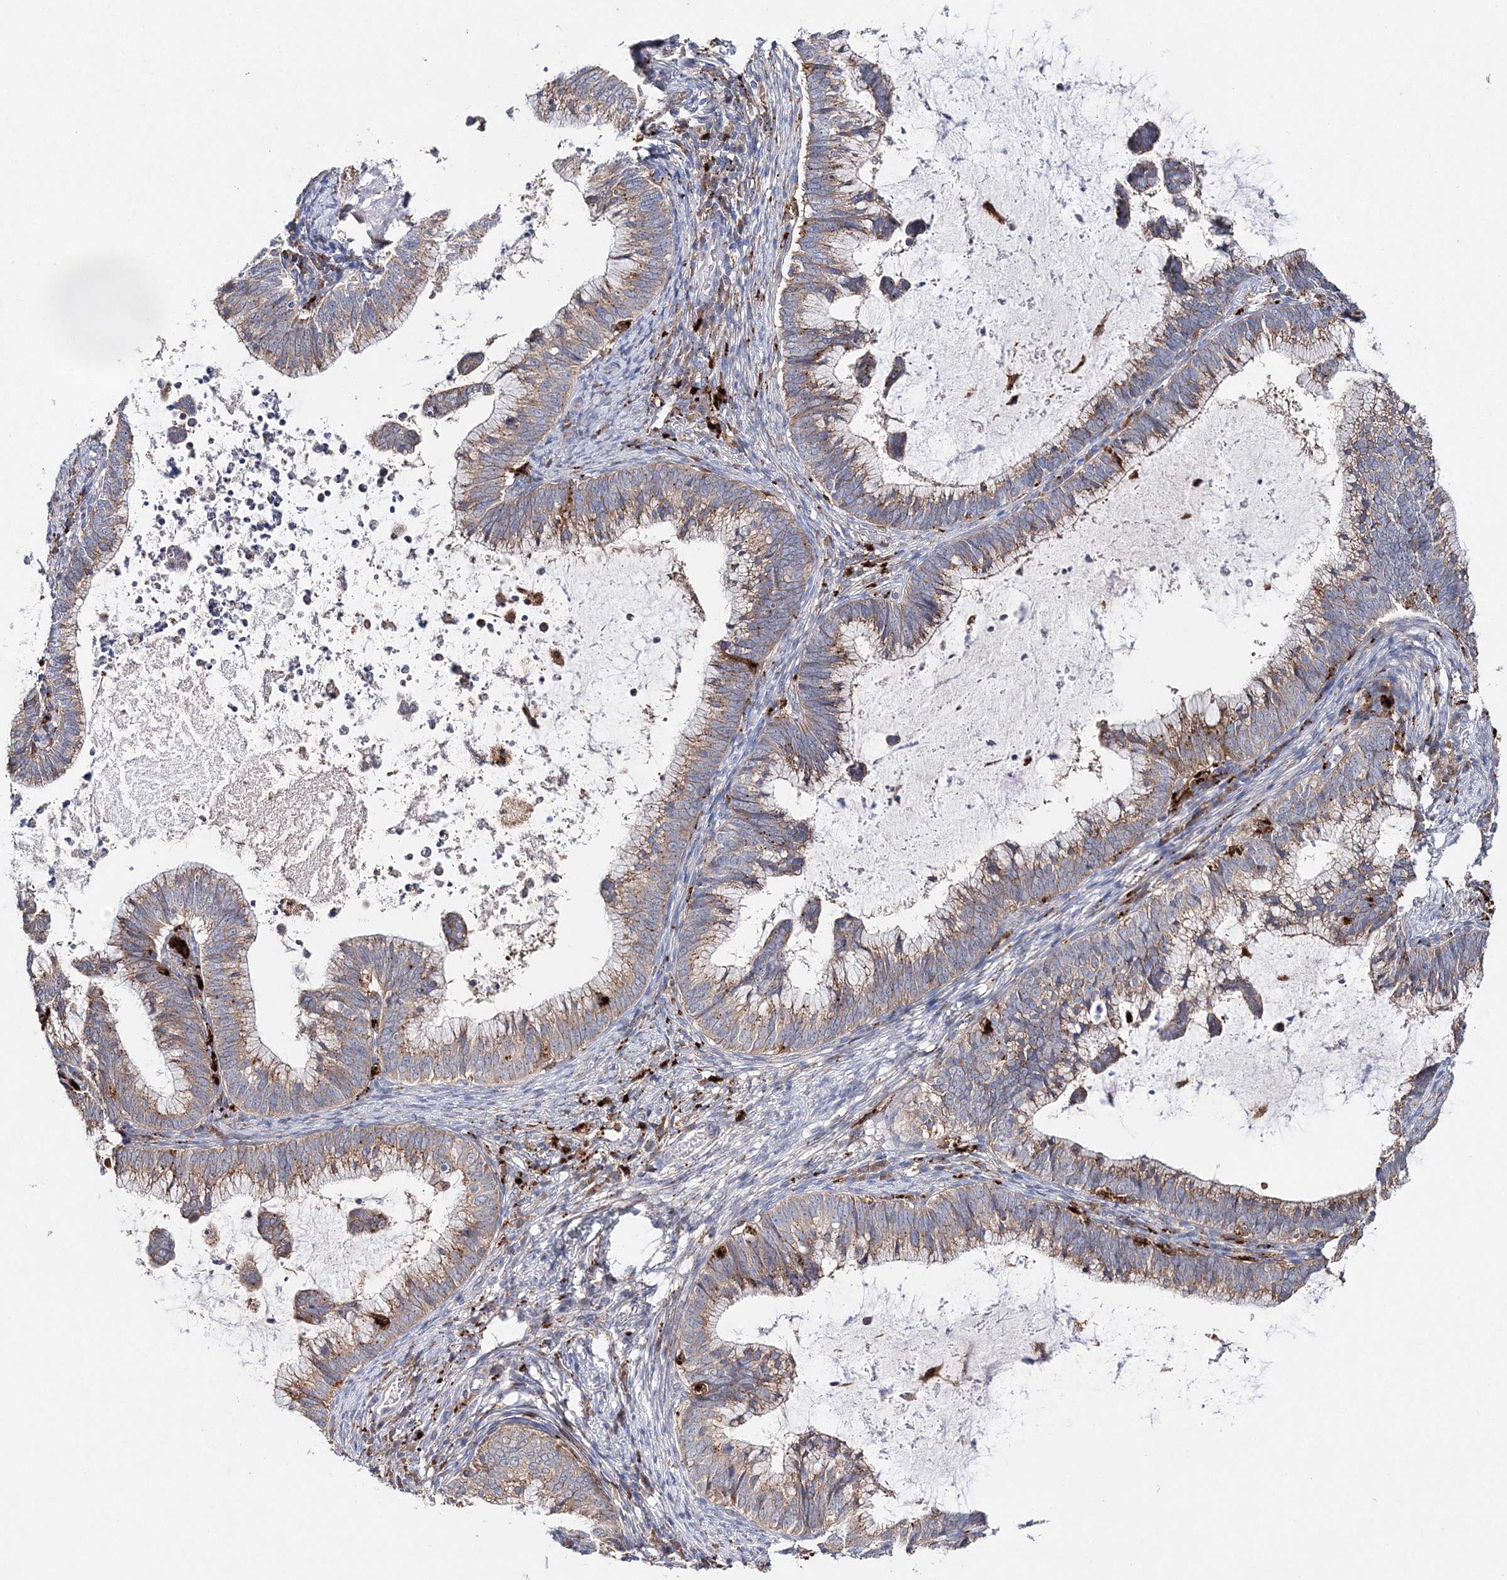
{"staining": {"intensity": "moderate", "quantity": ">75%", "location": "cytoplasmic/membranous"}, "tissue": "cervical cancer", "cell_type": "Tumor cells", "image_type": "cancer", "snomed": [{"axis": "morphology", "description": "Adenocarcinoma, NOS"}, {"axis": "topography", "description": "Cervix"}], "caption": "Tumor cells exhibit medium levels of moderate cytoplasmic/membranous expression in approximately >75% of cells in human cervical cancer.", "gene": "C3orf38", "patient": {"sex": "female", "age": 36}}